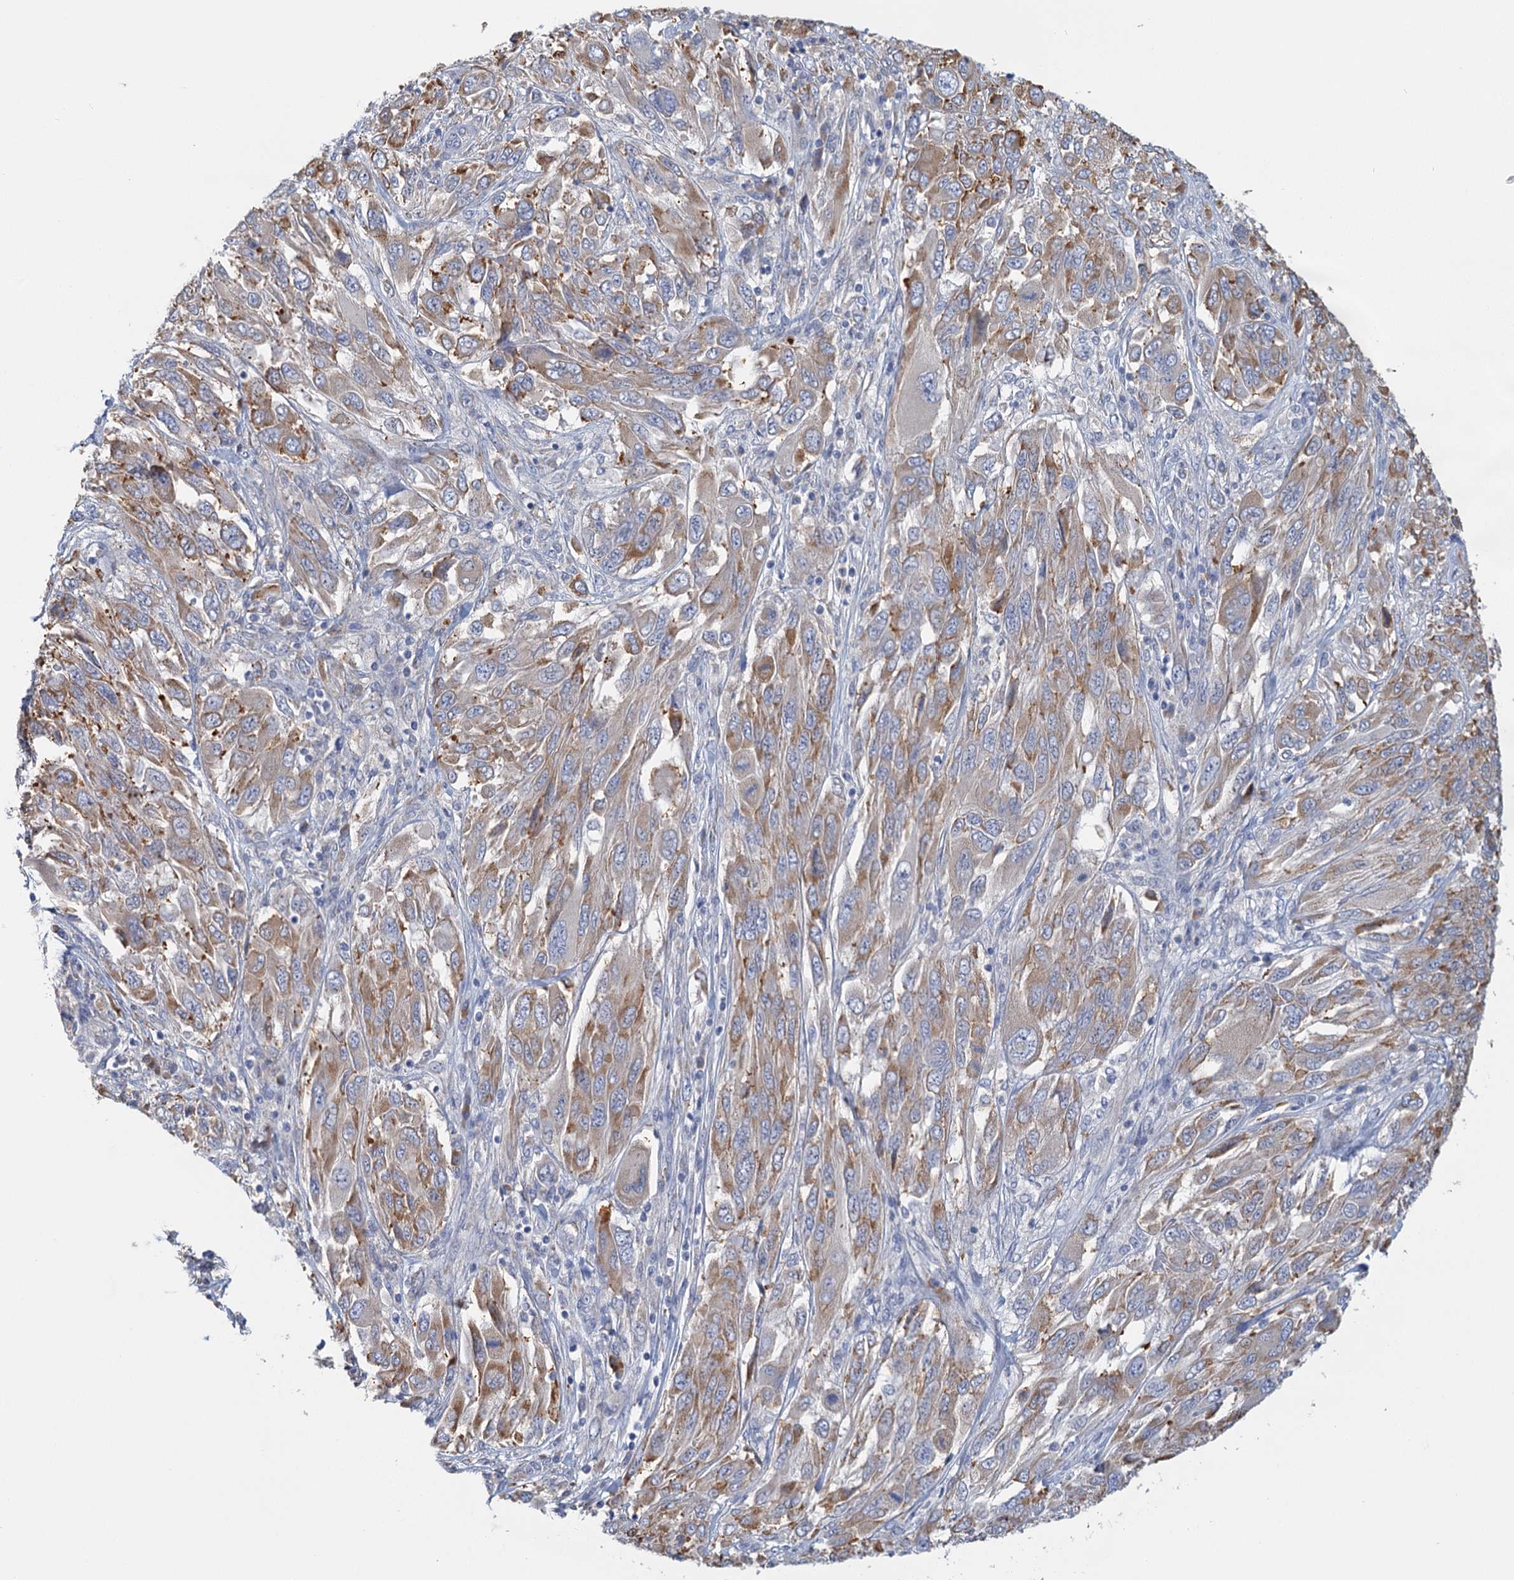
{"staining": {"intensity": "moderate", "quantity": "25%-75%", "location": "cytoplasmic/membranous"}, "tissue": "melanoma", "cell_type": "Tumor cells", "image_type": "cancer", "snomed": [{"axis": "morphology", "description": "Malignant melanoma, NOS"}, {"axis": "topography", "description": "Skin"}], "caption": "This photomicrograph shows immunohistochemistry (IHC) staining of malignant melanoma, with medium moderate cytoplasmic/membranous staining in approximately 25%-75% of tumor cells.", "gene": "ANKRD16", "patient": {"sex": "female", "age": 91}}